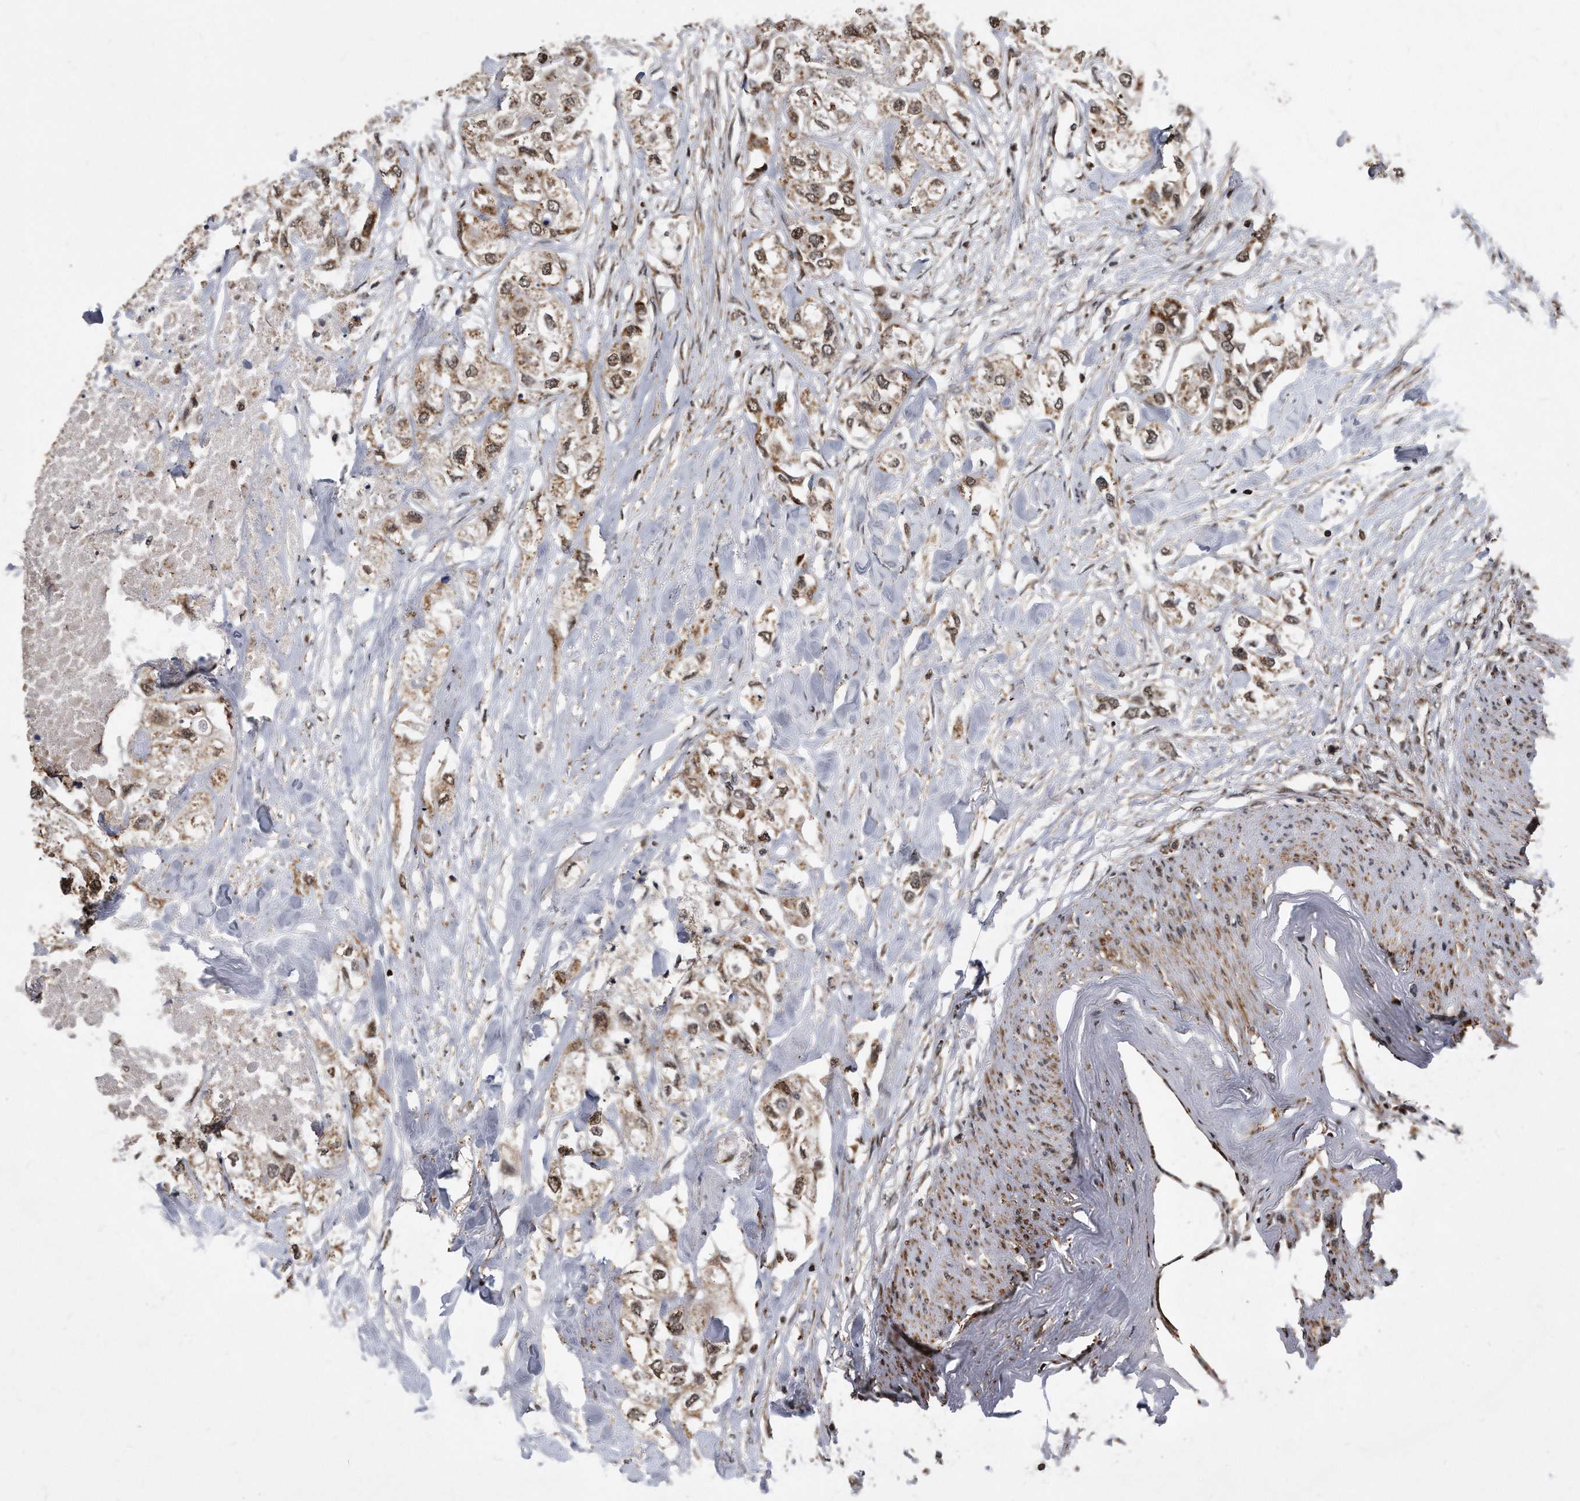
{"staining": {"intensity": "weak", "quantity": ">75%", "location": "cytoplasmic/membranous,nuclear"}, "tissue": "urothelial cancer", "cell_type": "Tumor cells", "image_type": "cancer", "snomed": [{"axis": "morphology", "description": "Urothelial carcinoma, High grade"}, {"axis": "topography", "description": "Urinary bladder"}], "caption": "A brown stain labels weak cytoplasmic/membranous and nuclear positivity of a protein in high-grade urothelial carcinoma tumor cells. (Brightfield microscopy of DAB IHC at high magnification).", "gene": "DUSP22", "patient": {"sex": "male", "age": 64}}